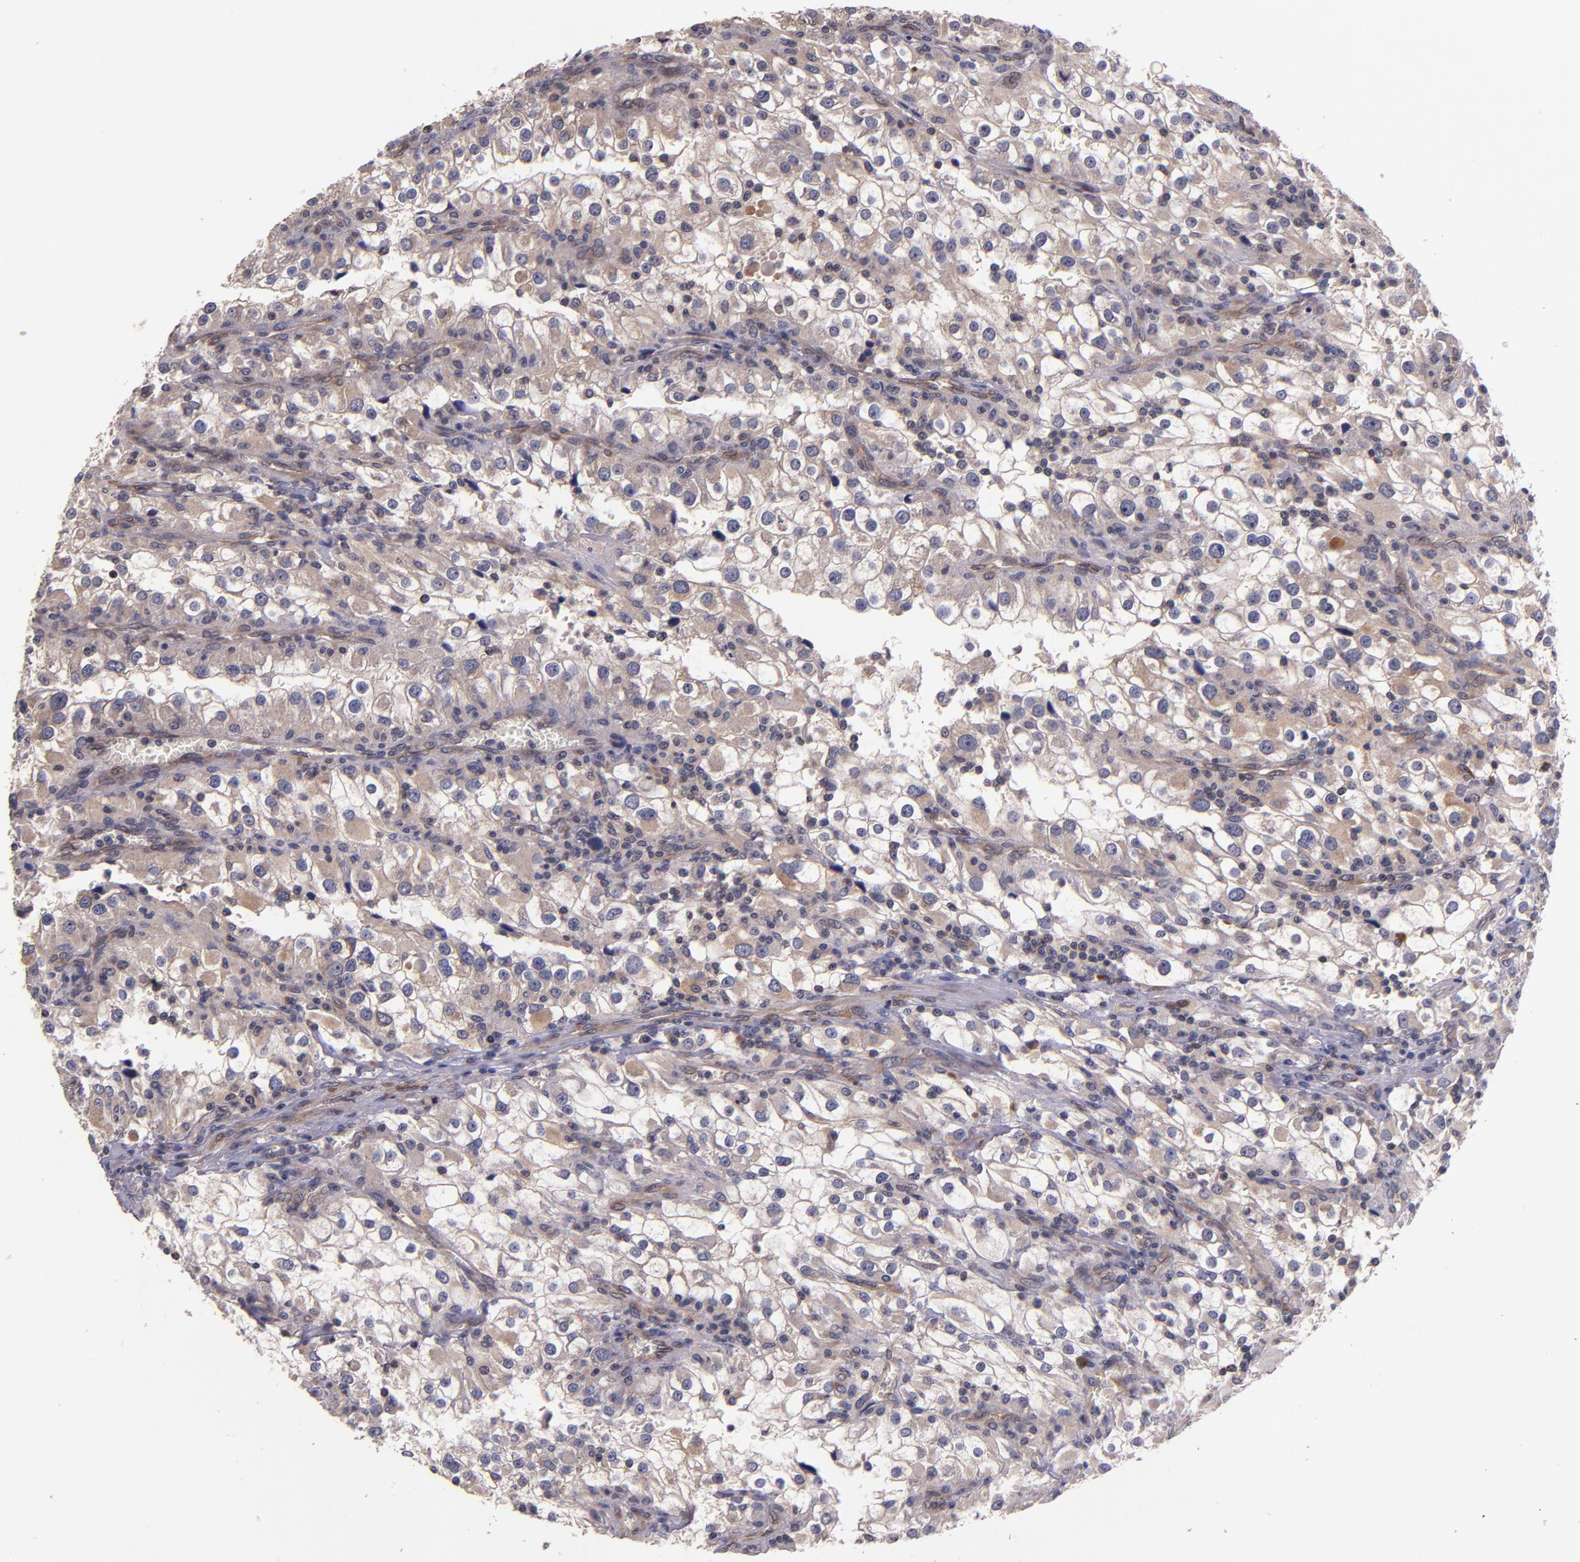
{"staining": {"intensity": "weak", "quantity": ">75%", "location": "cytoplasmic/membranous"}, "tissue": "renal cancer", "cell_type": "Tumor cells", "image_type": "cancer", "snomed": [{"axis": "morphology", "description": "Adenocarcinoma, NOS"}, {"axis": "topography", "description": "Kidney"}], "caption": "Immunohistochemical staining of human renal cancer (adenocarcinoma) shows weak cytoplasmic/membranous protein expression in approximately >75% of tumor cells.", "gene": "PRAF2", "patient": {"sex": "female", "age": 52}}